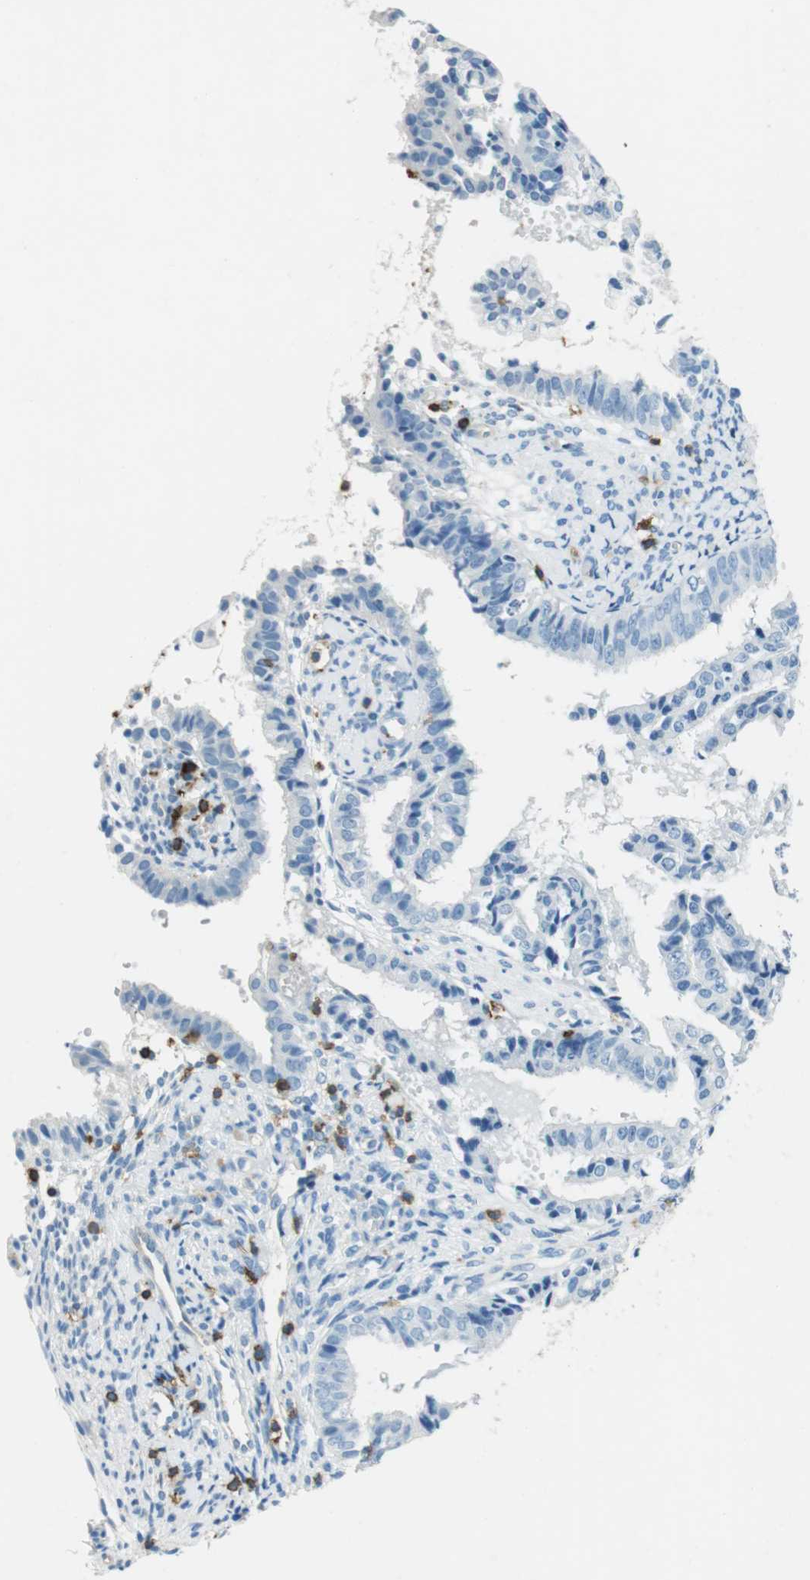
{"staining": {"intensity": "negative", "quantity": "none", "location": "none"}, "tissue": "endometrial cancer", "cell_type": "Tumor cells", "image_type": "cancer", "snomed": [{"axis": "morphology", "description": "Adenocarcinoma, NOS"}, {"axis": "topography", "description": "Endometrium"}], "caption": "Human endometrial cancer (adenocarcinoma) stained for a protein using immunohistochemistry displays no expression in tumor cells.", "gene": "LAT", "patient": {"sex": "female", "age": 63}}